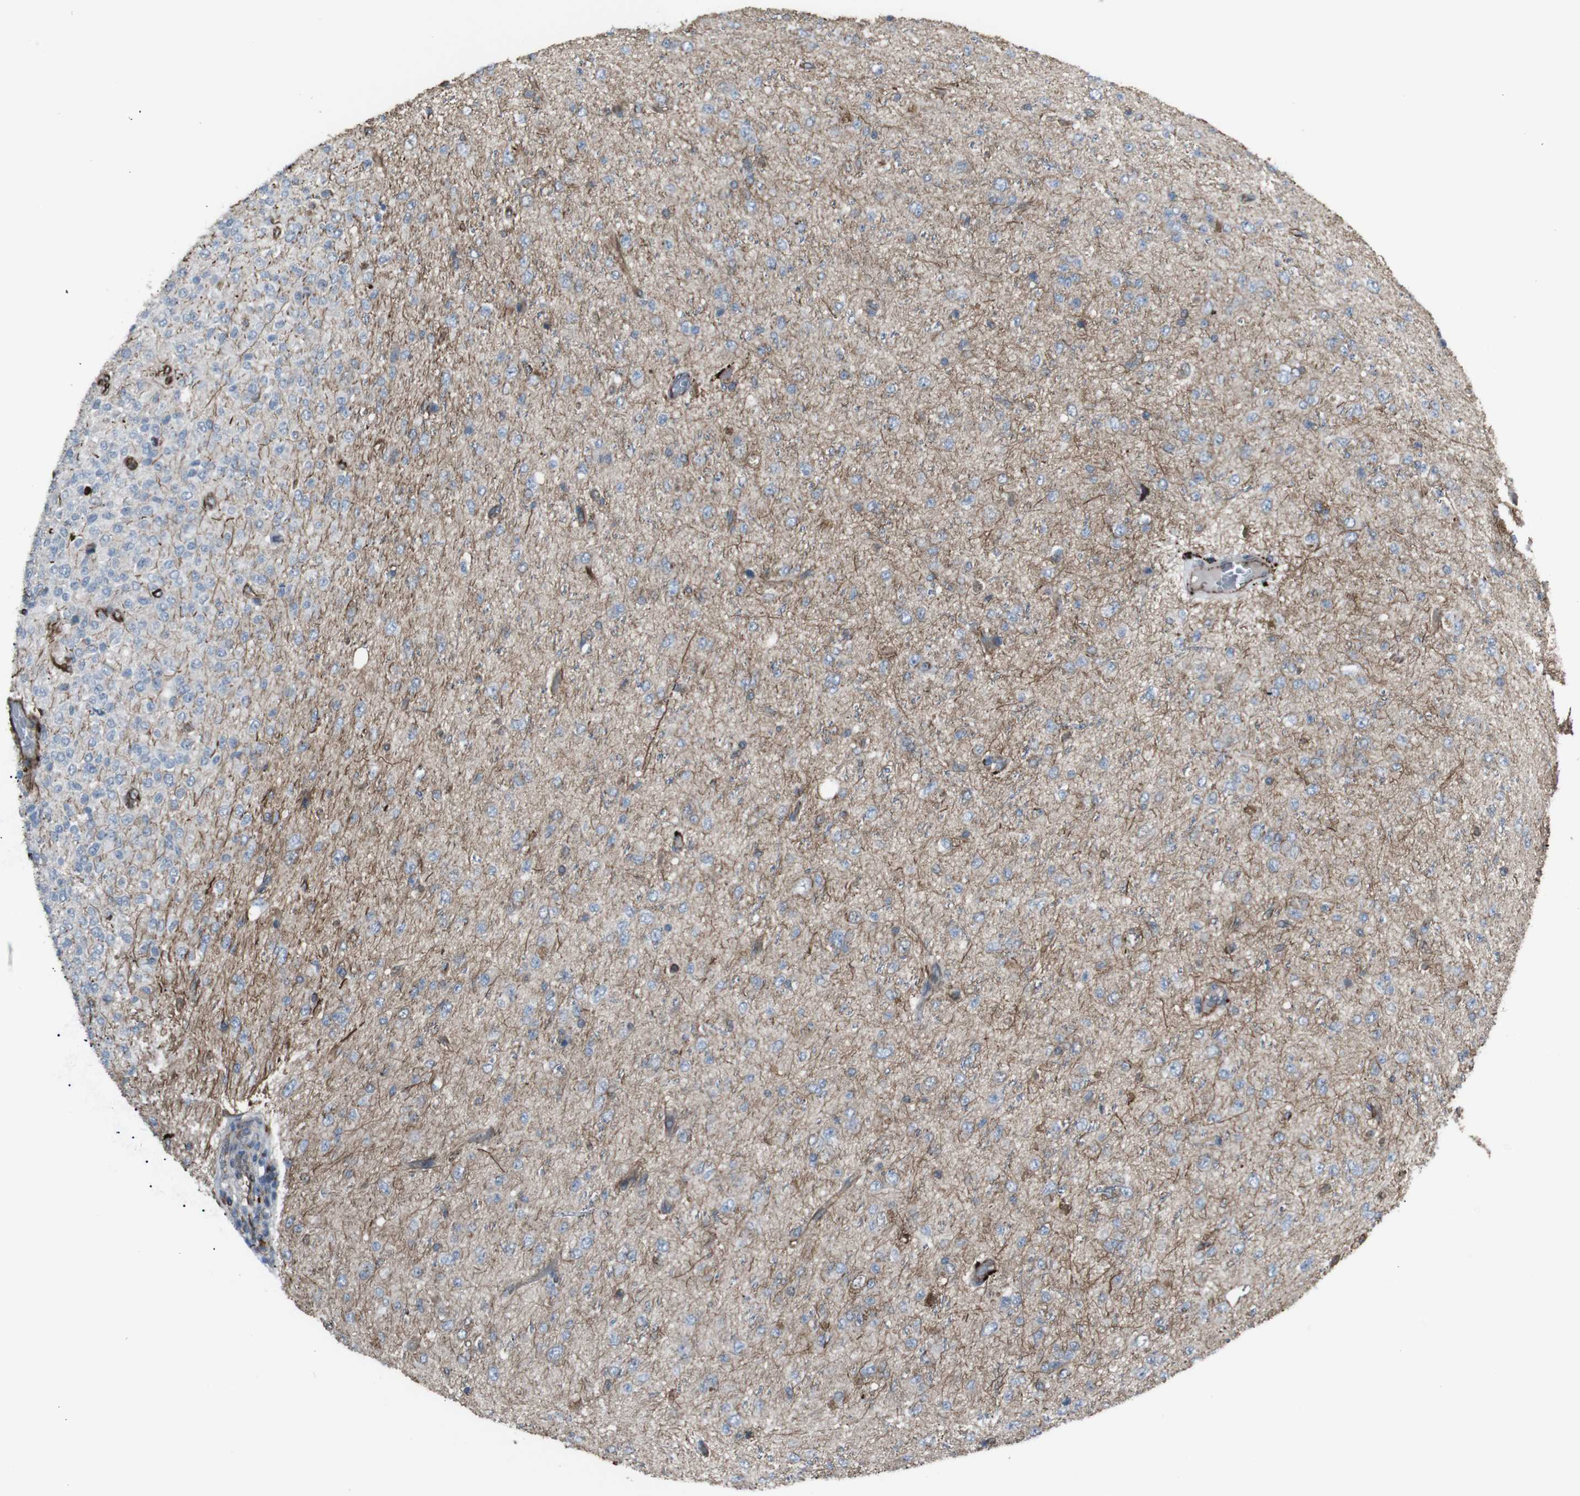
{"staining": {"intensity": "negative", "quantity": "none", "location": "none"}, "tissue": "glioma", "cell_type": "Tumor cells", "image_type": "cancer", "snomed": [{"axis": "morphology", "description": "Glioma, malignant, High grade"}, {"axis": "topography", "description": "pancreas cauda"}], "caption": "Photomicrograph shows no protein positivity in tumor cells of malignant glioma (high-grade) tissue. Brightfield microscopy of IHC stained with DAB (brown) and hematoxylin (blue), captured at high magnification.", "gene": "TMEM141", "patient": {"sex": "male", "age": 60}}